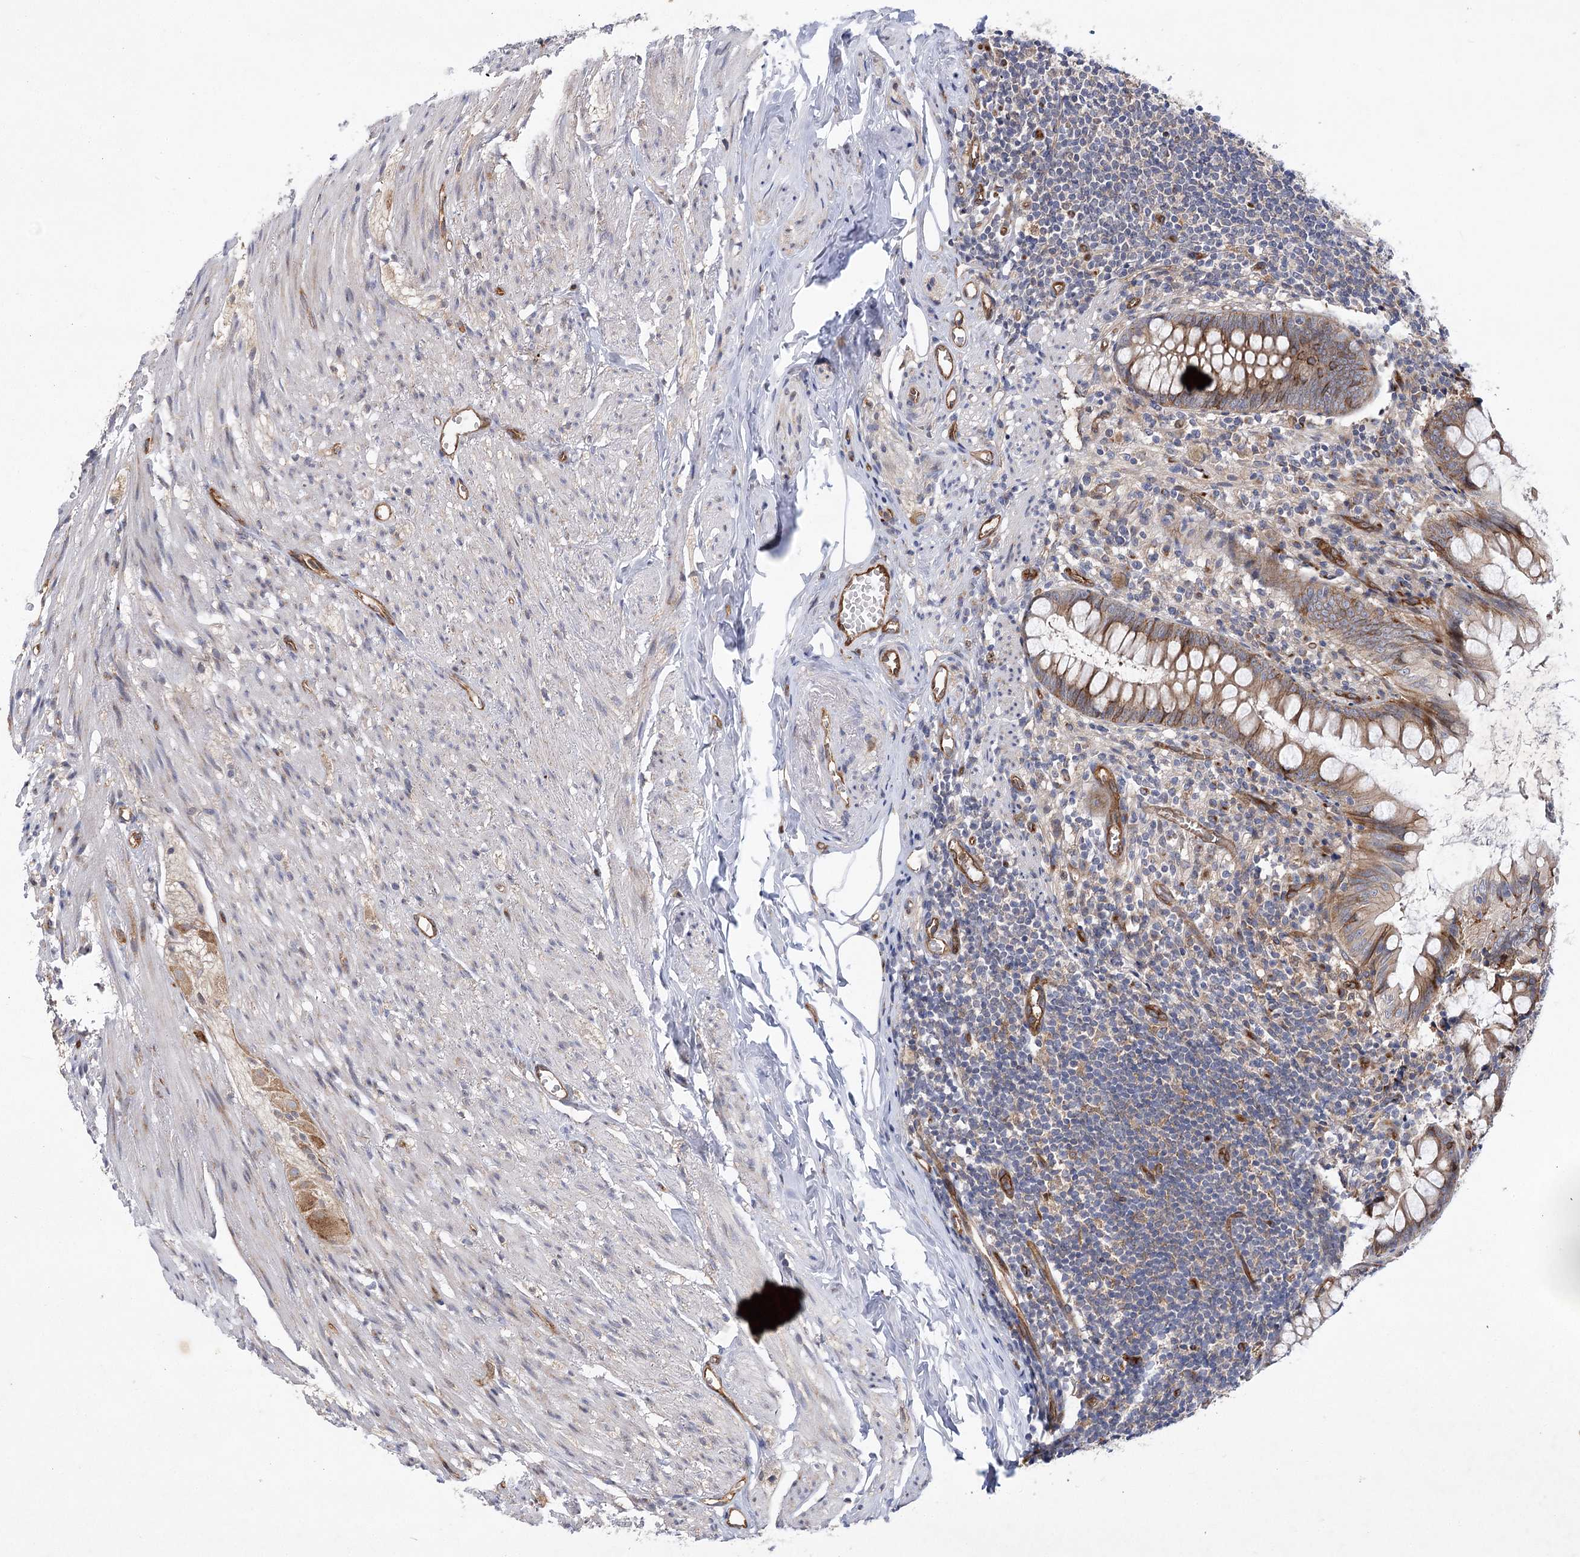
{"staining": {"intensity": "moderate", "quantity": ">75%", "location": "cytoplasmic/membranous"}, "tissue": "appendix", "cell_type": "Glandular cells", "image_type": "normal", "snomed": [{"axis": "morphology", "description": "Normal tissue, NOS"}, {"axis": "topography", "description": "Appendix"}], "caption": "DAB immunohistochemical staining of normal appendix exhibits moderate cytoplasmic/membranous protein positivity in about >75% of glandular cells. The staining is performed using DAB (3,3'-diaminobenzidine) brown chromogen to label protein expression. The nuclei are counter-stained blue using hematoxylin.", "gene": "ARHGAP31", "patient": {"sex": "female", "age": 77}}